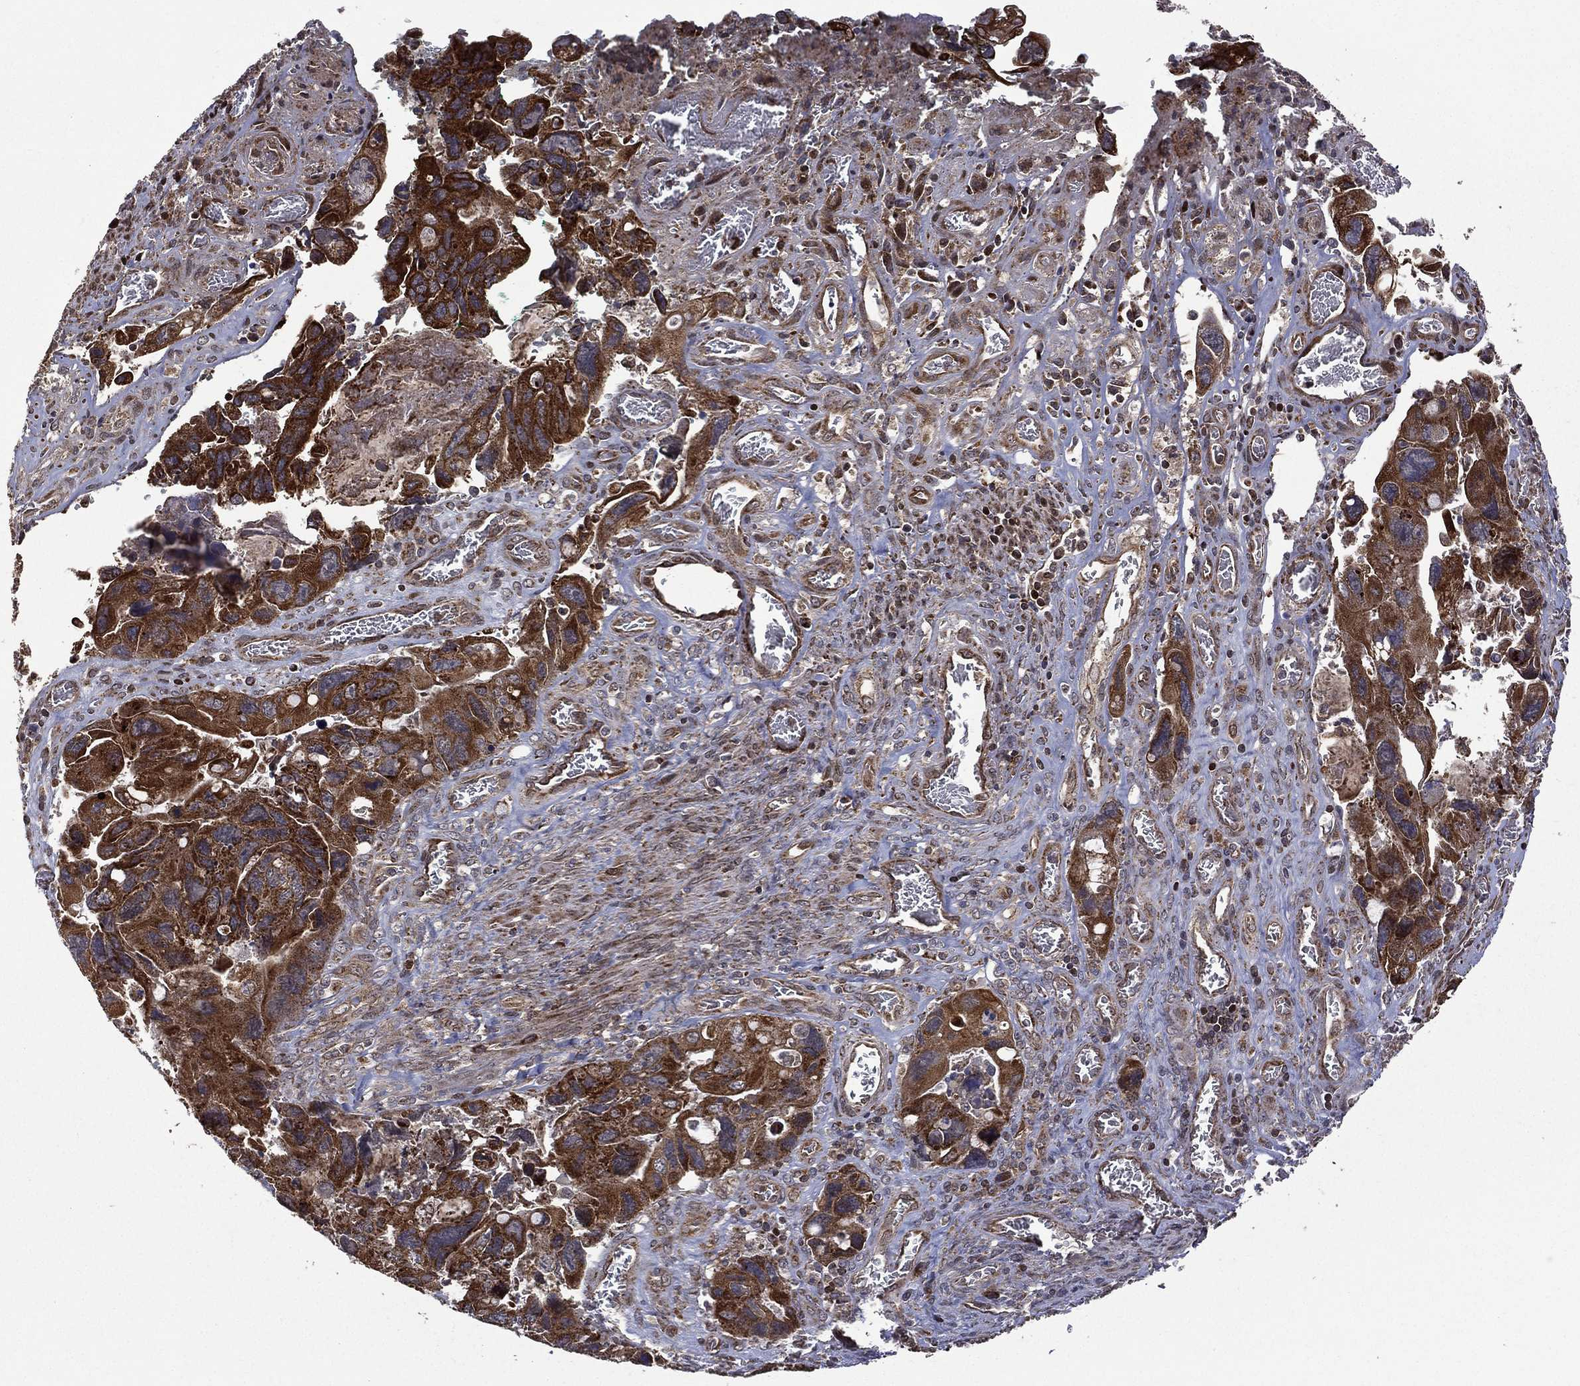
{"staining": {"intensity": "strong", "quantity": ">75%", "location": "cytoplasmic/membranous"}, "tissue": "colorectal cancer", "cell_type": "Tumor cells", "image_type": "cancer", "snomed": [{"axis": "morphology", "description": "Adenocarcinoma, NOS"}, {"axis": "topography", "description": "Rectum"}], "caption": "There is high levels of strong cytoplasmic/membranous staining in tumor cells of colorectal cancer, as demonstrated by immunohistochemical staining (brown color).", "gene": "GIMAP6", "patient": {"sex": "male", "age": 62}}